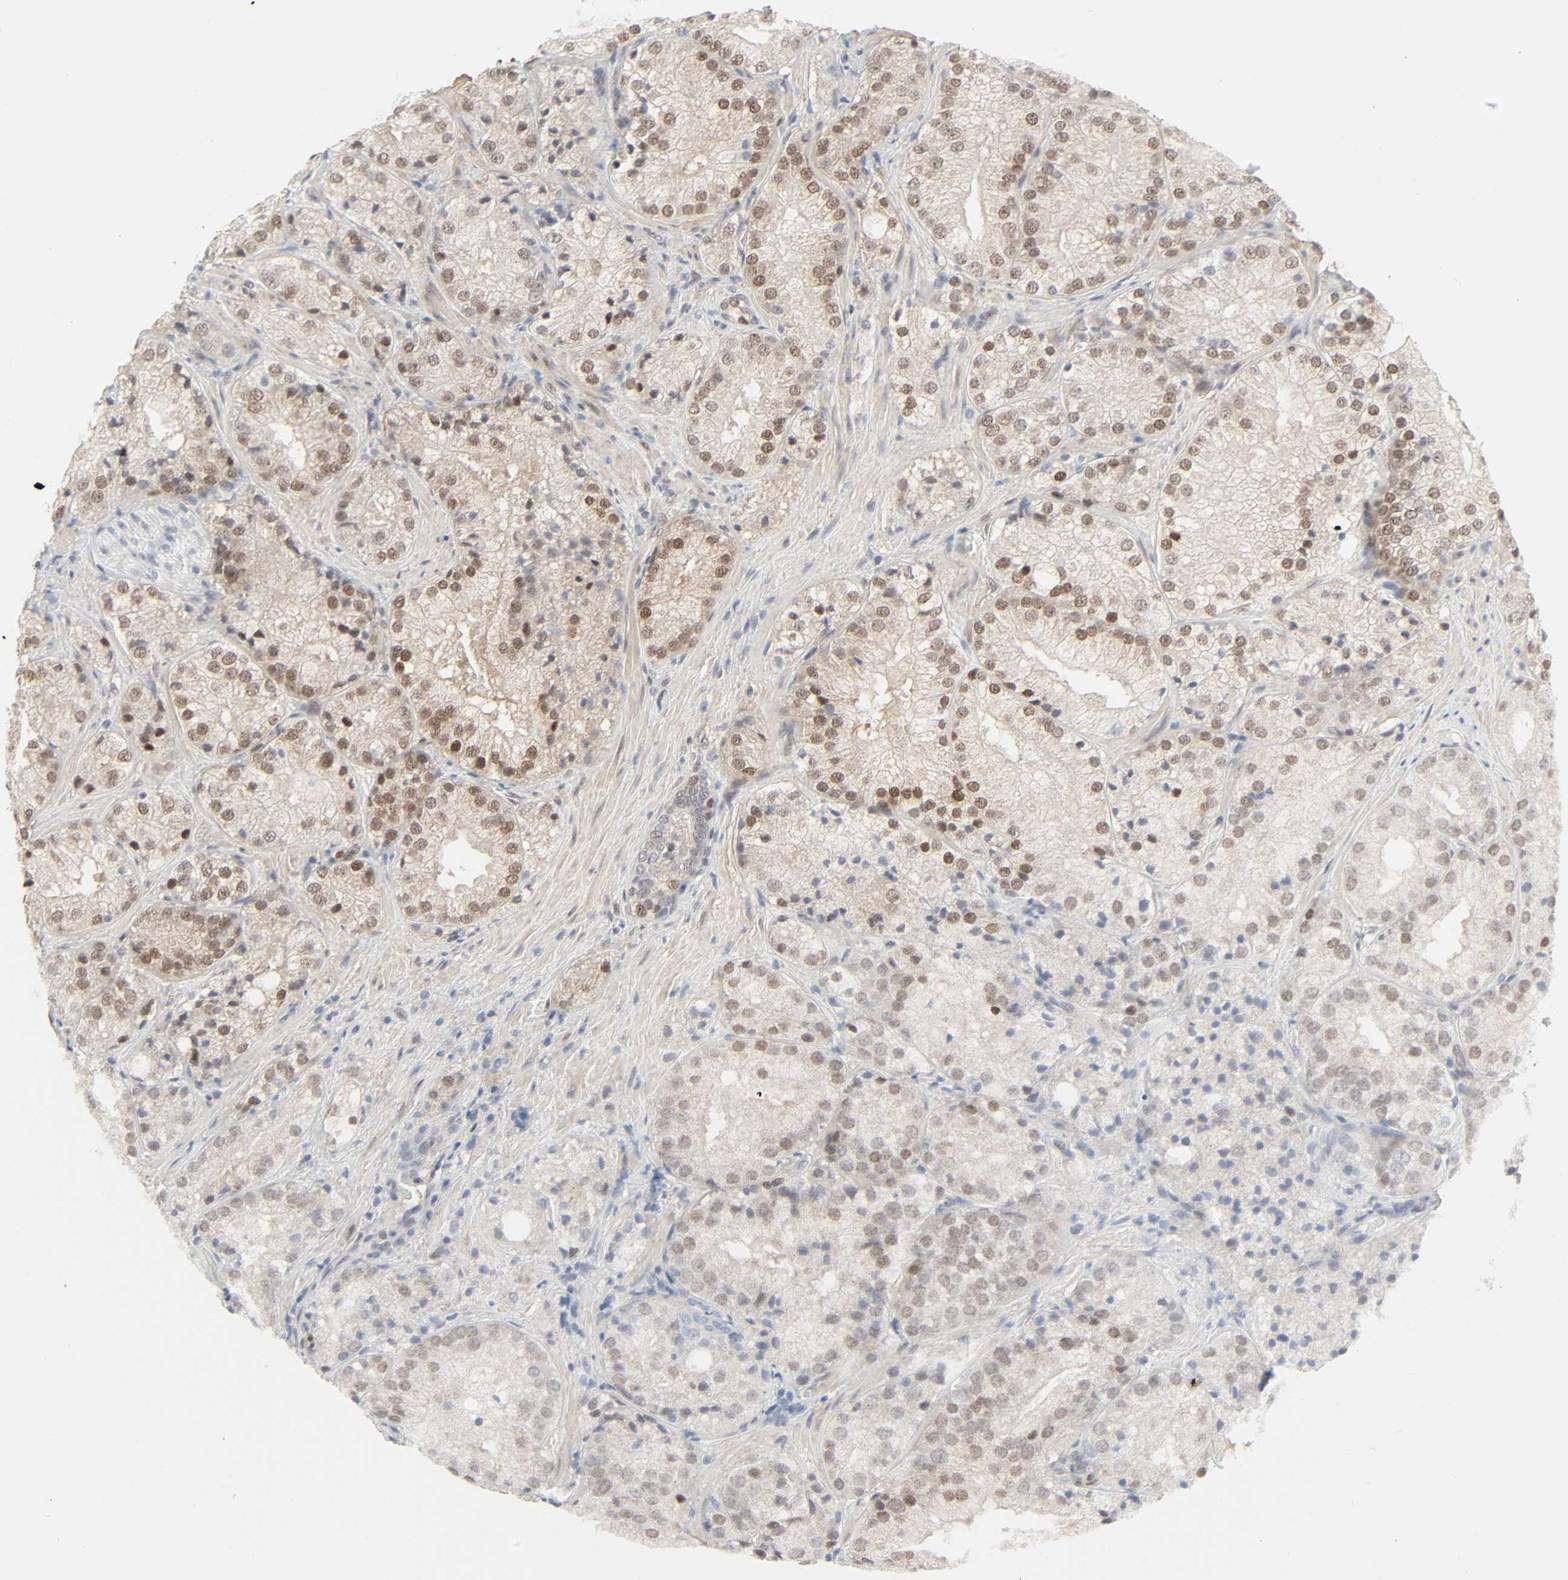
{"staining": {"intensity": "moderate", "quantity": ">75%", "location": "cytoplasmic/membranous,nuclear"}, "tissue": "prostate cancer", "cell_type": "Tumor cells", "image_type": "cancer", "snomed": [{"axis": "morphology", "description": "Adenocarcinoma, Low grade"}, {"axis": "topography", "description": "Prostate"}], "caption": "IHC of human prostate low-grade adenocarcinoma shows medium levels of moderate cytoplasmic/membranous and nuclear positivity in about >75% of tumor cells.", "gene": "ZBTB16", "patient": {"sex": "male", "age": 60}}